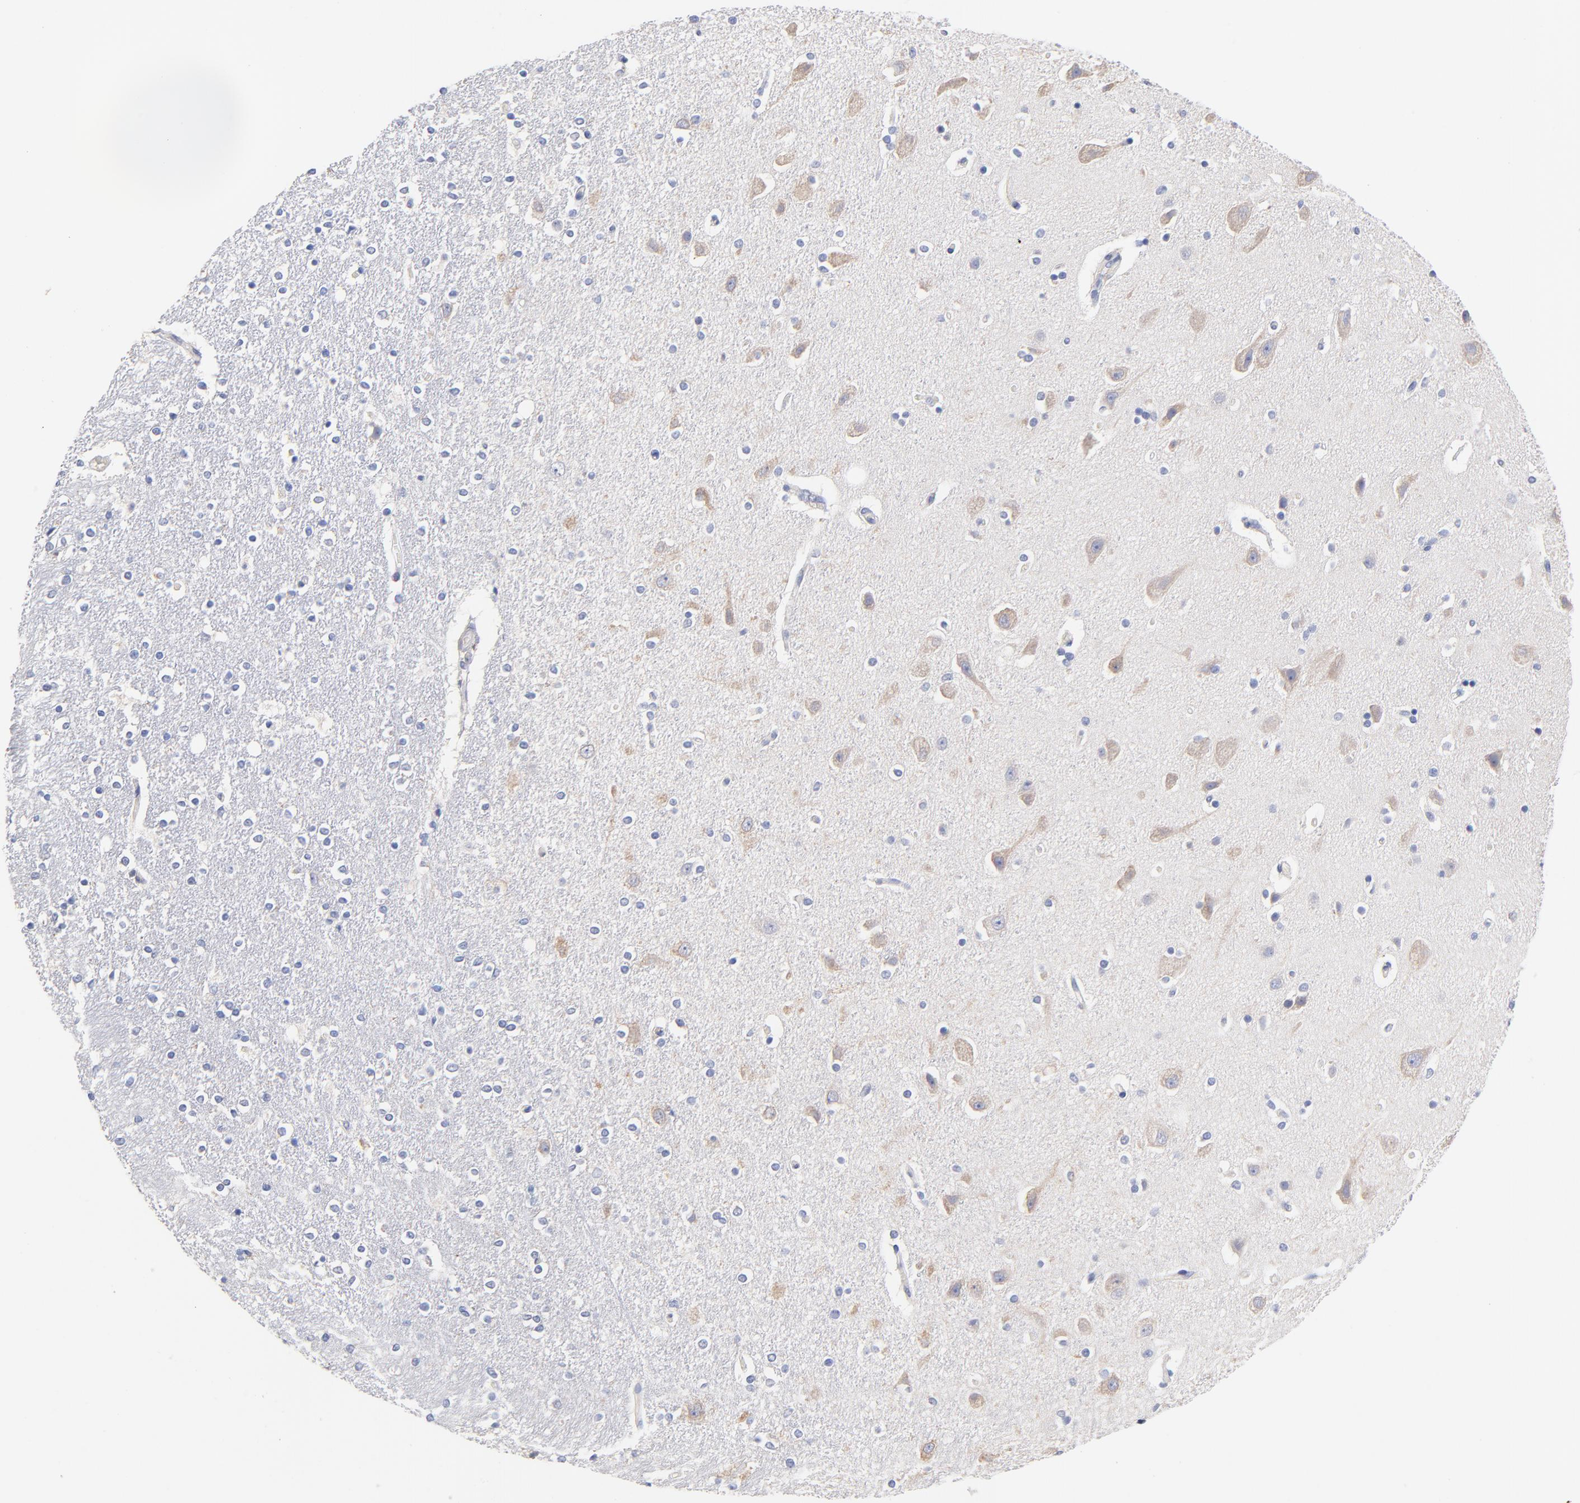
{"staining": {"intensity": "negative", "quantity": "none", "location": "none"}, "tissue": "caudate", "cell_type": "Glial cells", "image_type": "normal", "snomed": [{"axis": "morphology", "description": "Normal tissue, NOS"}, {"axis": "topography", "description": "Lateral ventricle wall"}], "caption": "Protein analysis of unremarkable caudate reveals no significant staining in glial cells. (DAB immunohistochemistry, high magnification).", "gene": "TWNK", "patient": {"sex": "female", "age": 54}}